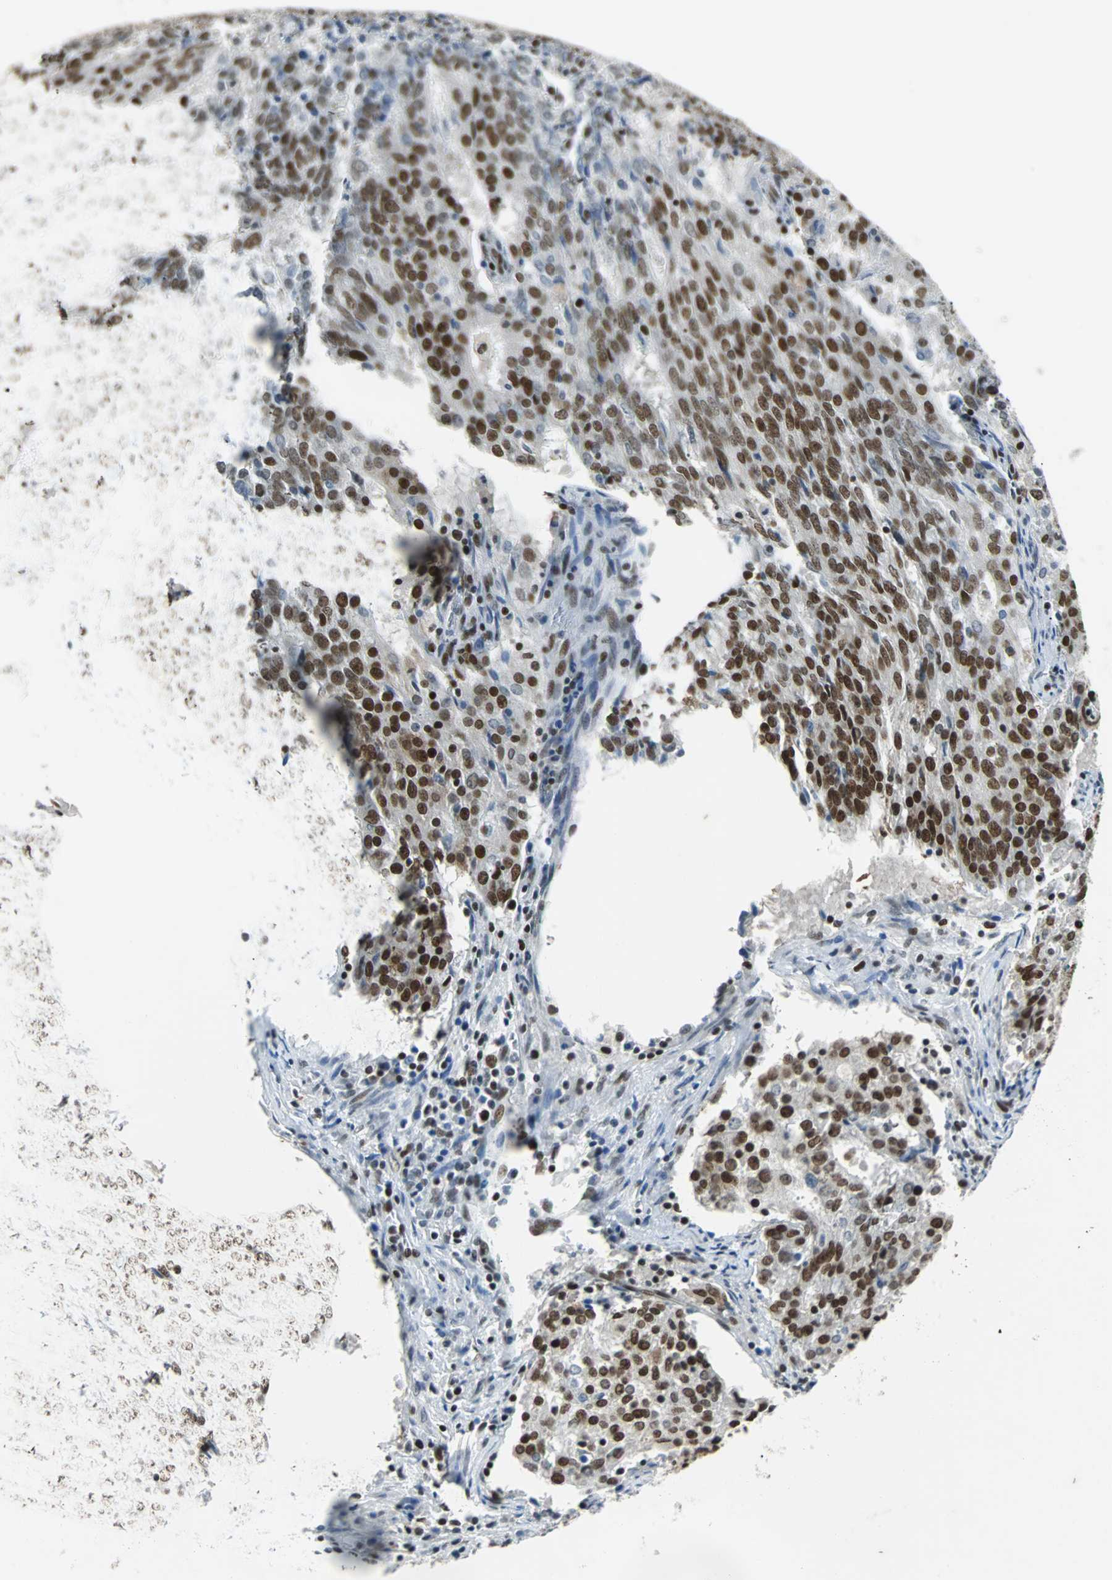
{"staining": {"intensity": "strong", "quantity": ">75%", "location": "nuclear"}, "tissue": "cervical cancer", "cell_type": "Tumor cells", "image_type": "cancer", "snomed": [{"axis": "morphology", "description": "Adenocarcinoma, NOS"}, {"axis": "topography", "description": "Cervix"}], "caption": "Strong nuclear positivity for a protein is appreciated in approximately >75% of tumor cells of cervical cancer (adenocarcinoma) using immunohistochemistry (IHC).", "gene": "GATAD2A", "patient": {"sex": "female", "age": 44}}